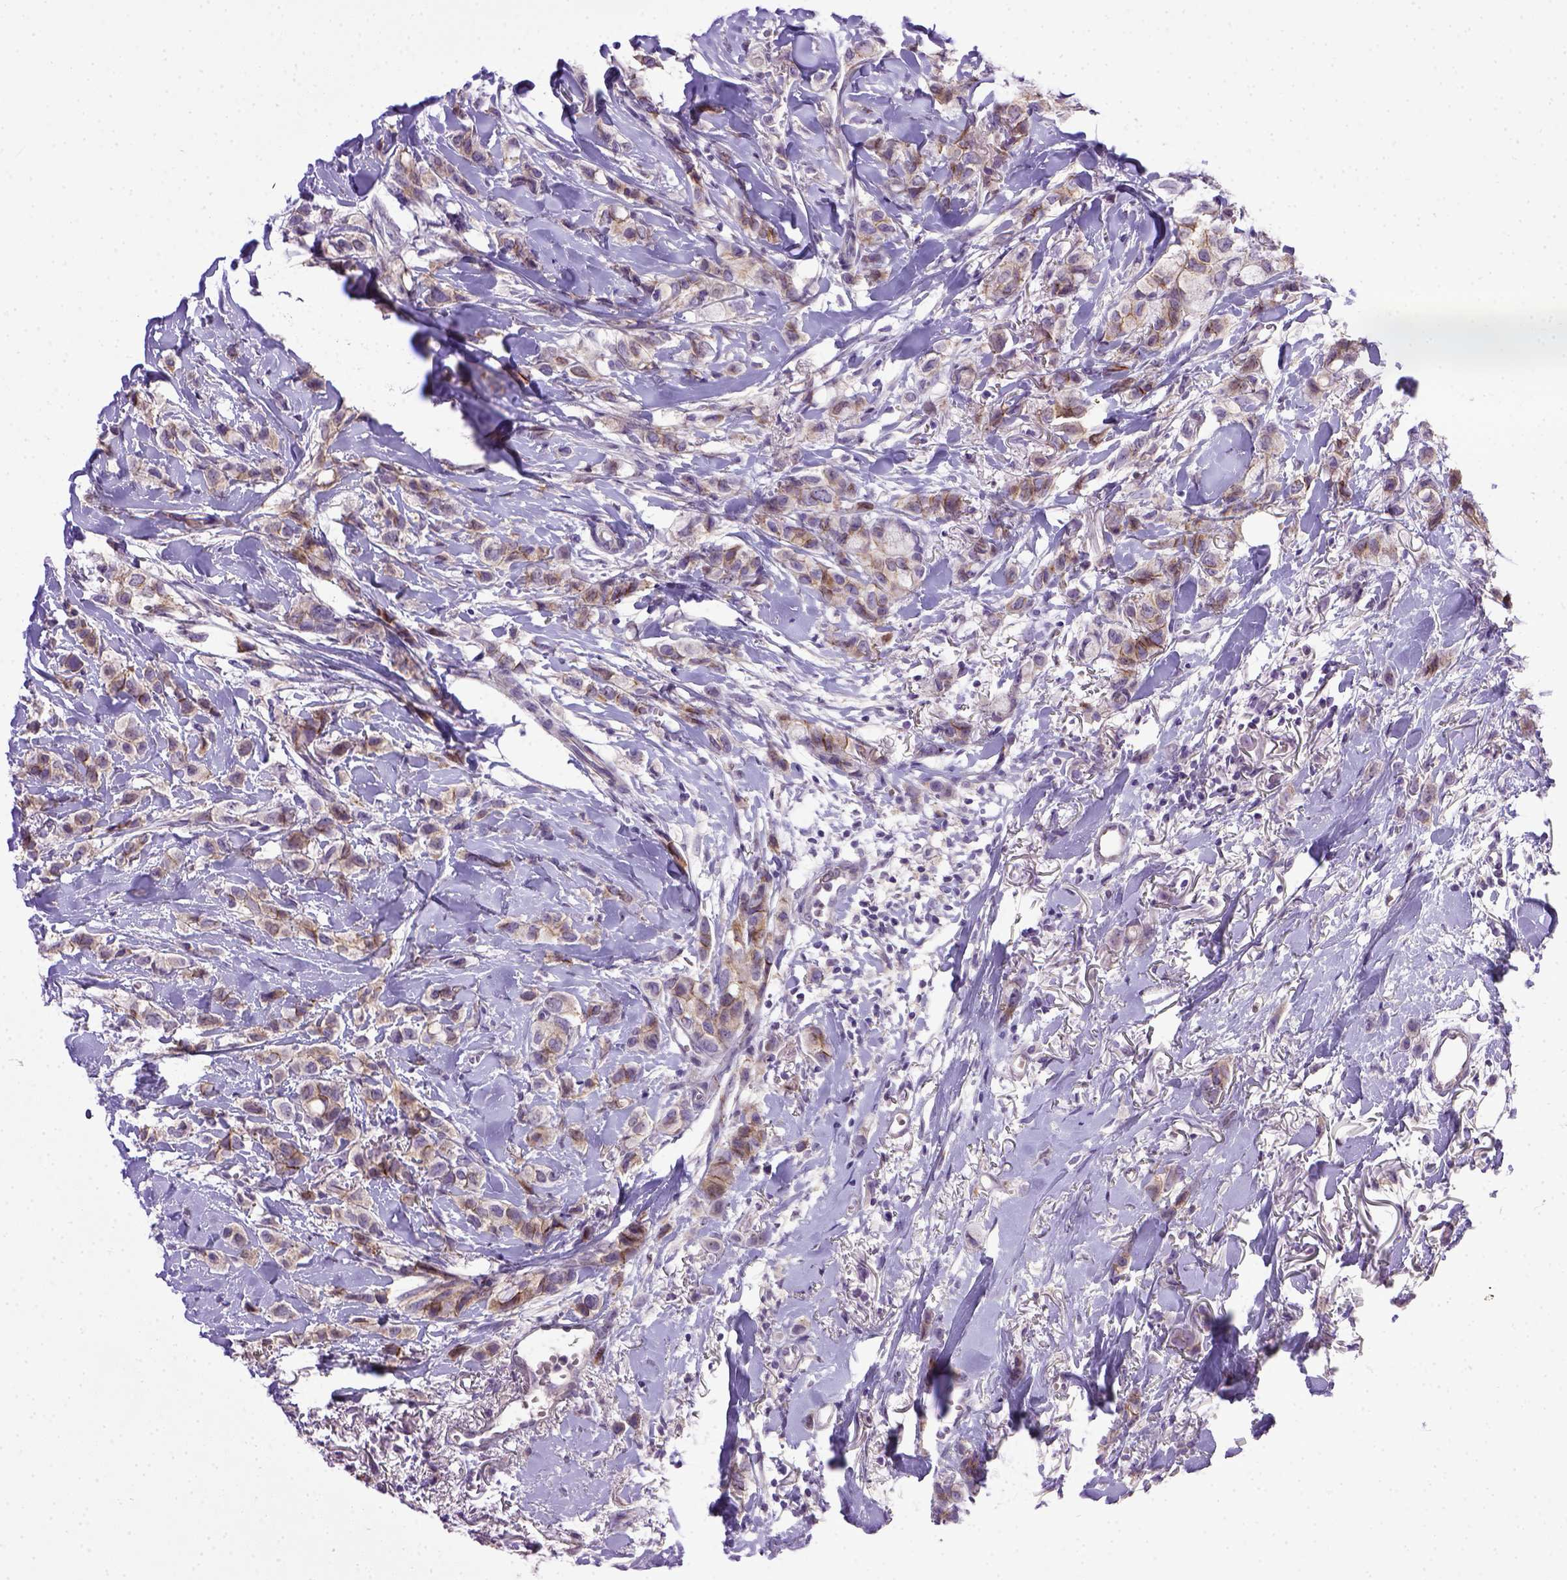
{"staining": {"intensity": "moderate", "quantity": "25%-75%", "location": "cytoplasmic/membranous"}, "tissue": "breast cancer", "cell_type": "Tumor cells", "image_type": "cancer", "snomed": [{"axis": "morphology", "description": "Duct carcinoma"}, {"axis": "topography", "description": "Breast"}], "caption": "A high-resolution photomicrograph shows IHC staining of breast cancer, which displays moderate cytoplasmic/membranous positivity in about 25%-75% of tumor cells.", "gene": "CDH1", "patient": {"sex": "female", "age": 85}}